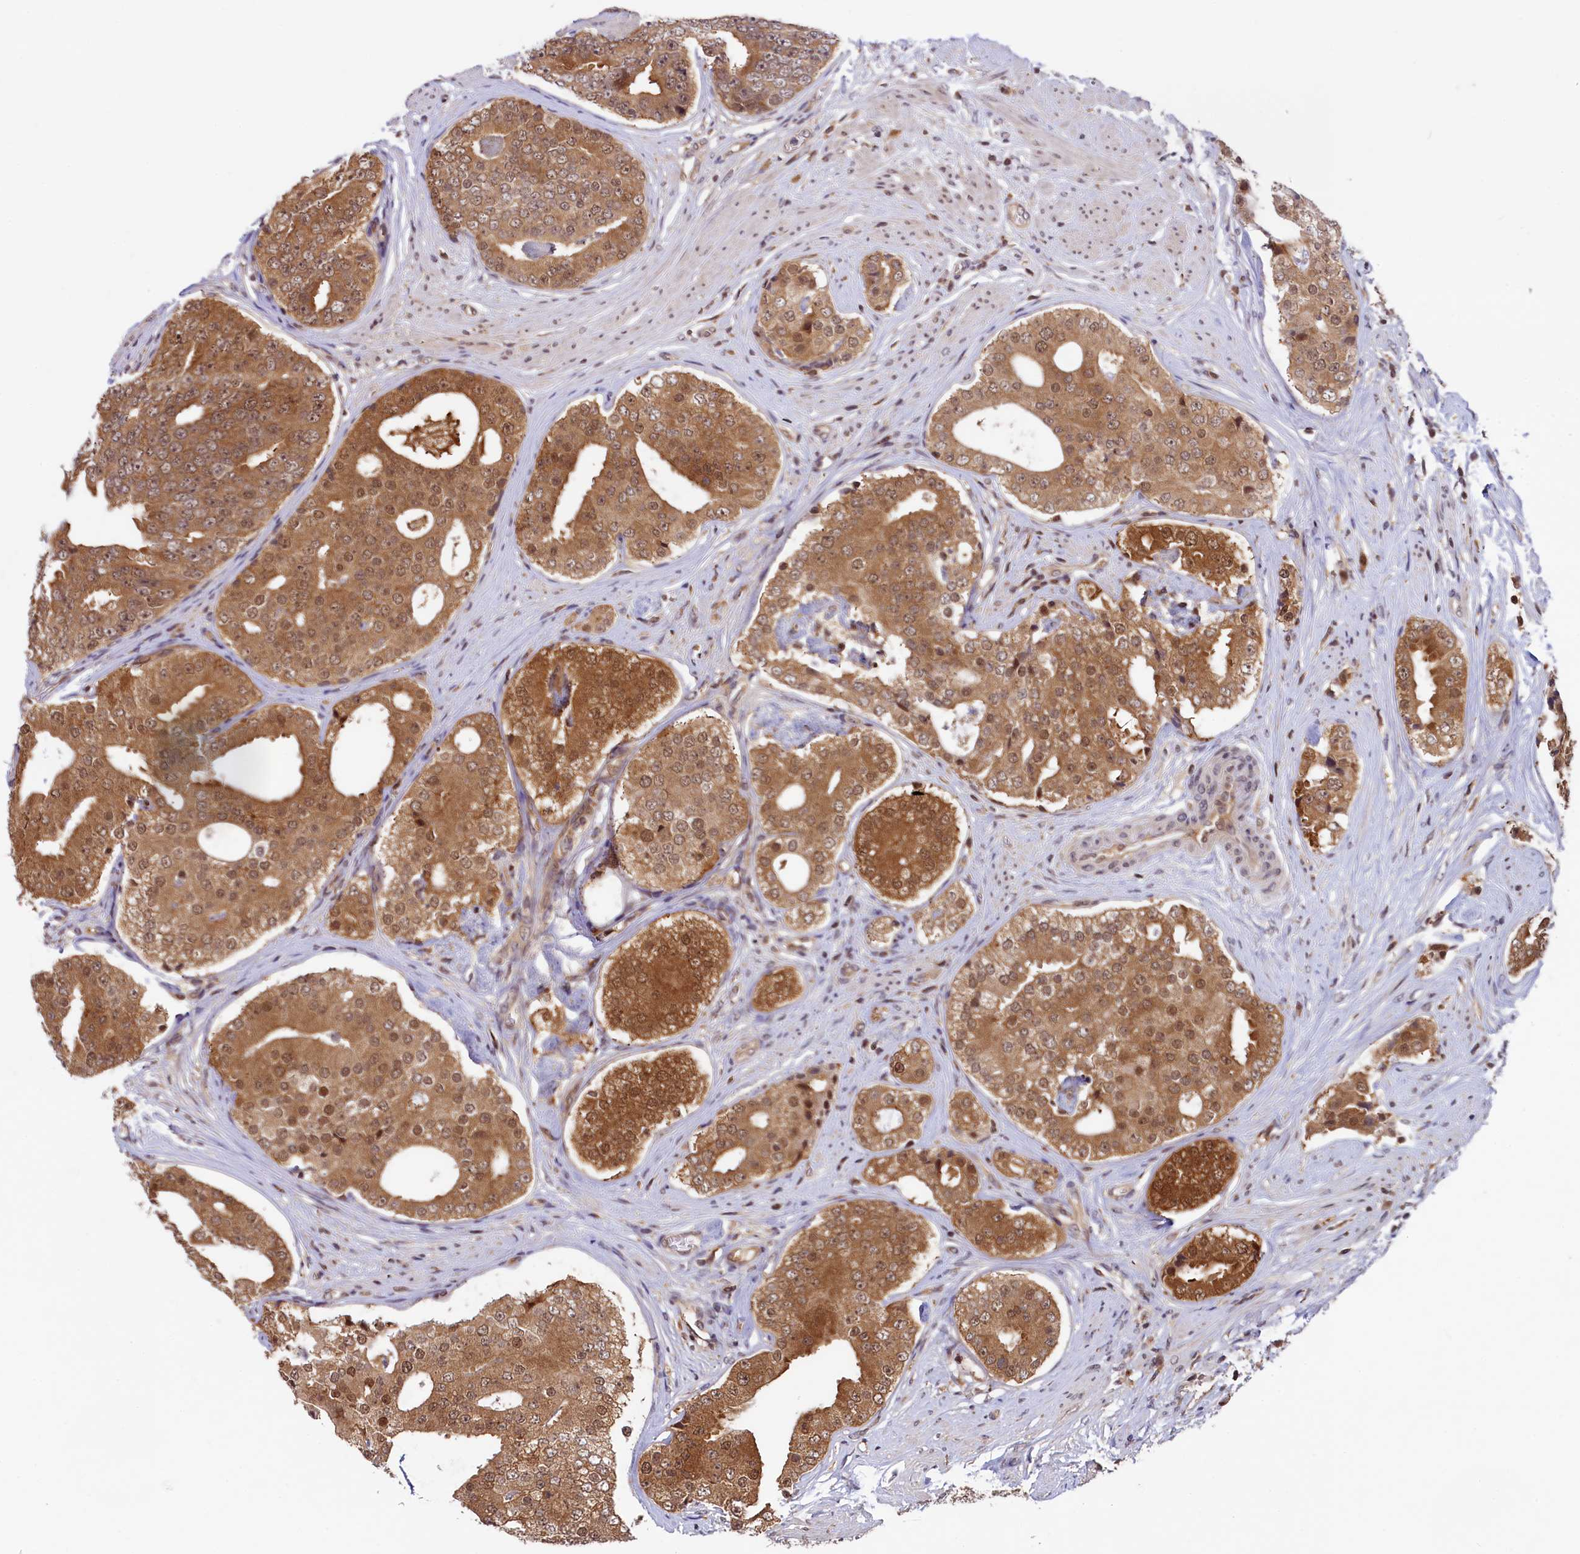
{"staining": {"intensity": "moderate", "quantity": ">75%", "location": "cytoplasmic/membranous,nuclear"}, "tissue": "prostate cancer", "cell_type": "Tumor cells", "image_type": "cancer", "snomed": [{"axis": "morphology", "description": "Adenocarcinoma, High grade"}, {"axis": "topography", "description": "Prostate"}], "caption": "Human prostate cancer stained with a protein marker displays moderate staining in tumor cells.", "gene": "SLC7A6OS", "patient": {"sex": "male", "age": 56}}